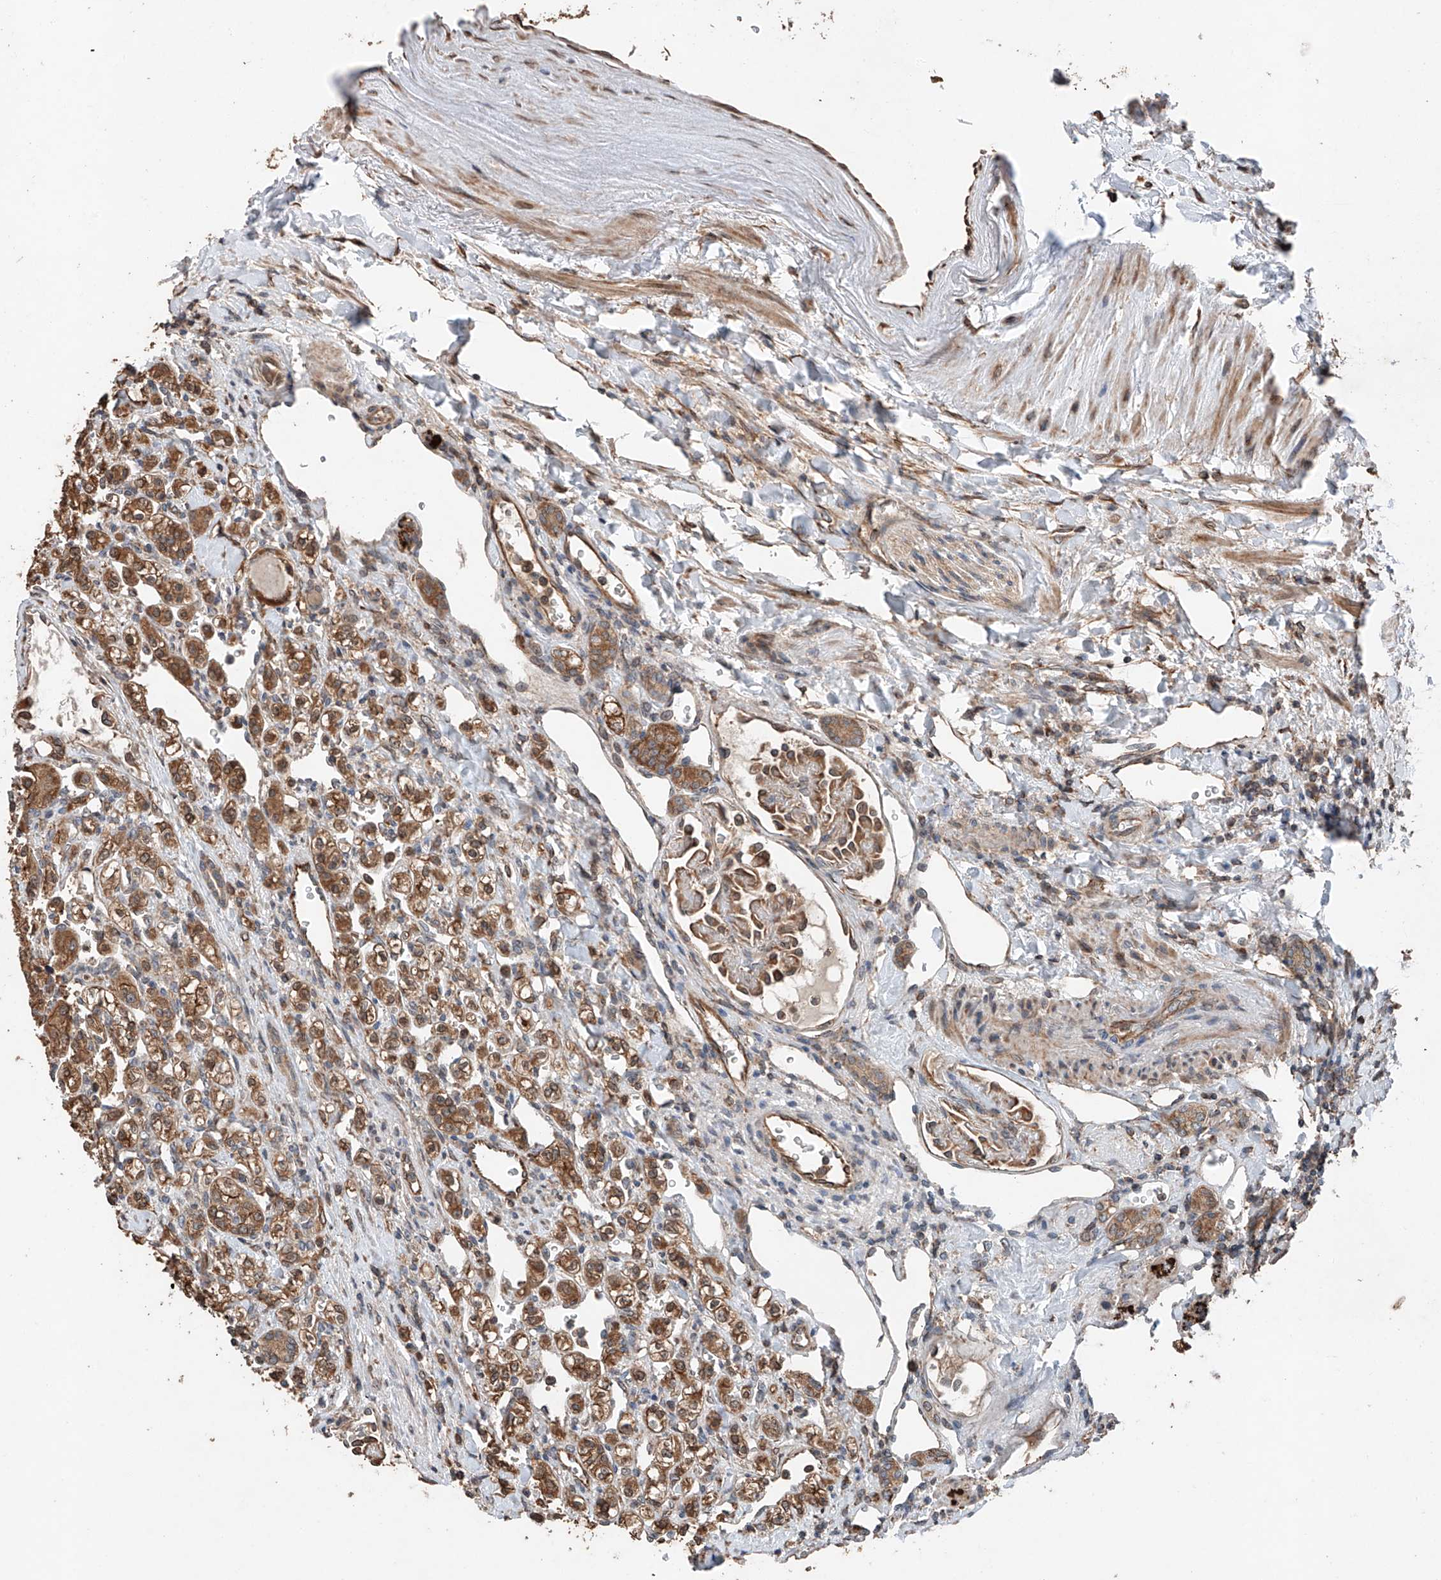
{"staining": {"intensity": "moderate", "quantity": ">75%", "location": "cytoplasmic/membranous"}, "tissue": "renal cancer", "cell_type": "Tumor cells", "image_type": "cancer", "snomed": [{"axis": "morphology", "description": "Adenocarcinoma, NOS"}, {"axis": "topography", "description": "Kidney"}], "caption": "This photomicrograph demonstrates immunohistochemistry (IHC) staining of renal cancer (adenocarcinoma), with medium moderate cytoplasmic/membranous expression in approximately >75% of tumor cells.", "gene": "AP4B1", "patient": {"sex": "male", "age": 77}}